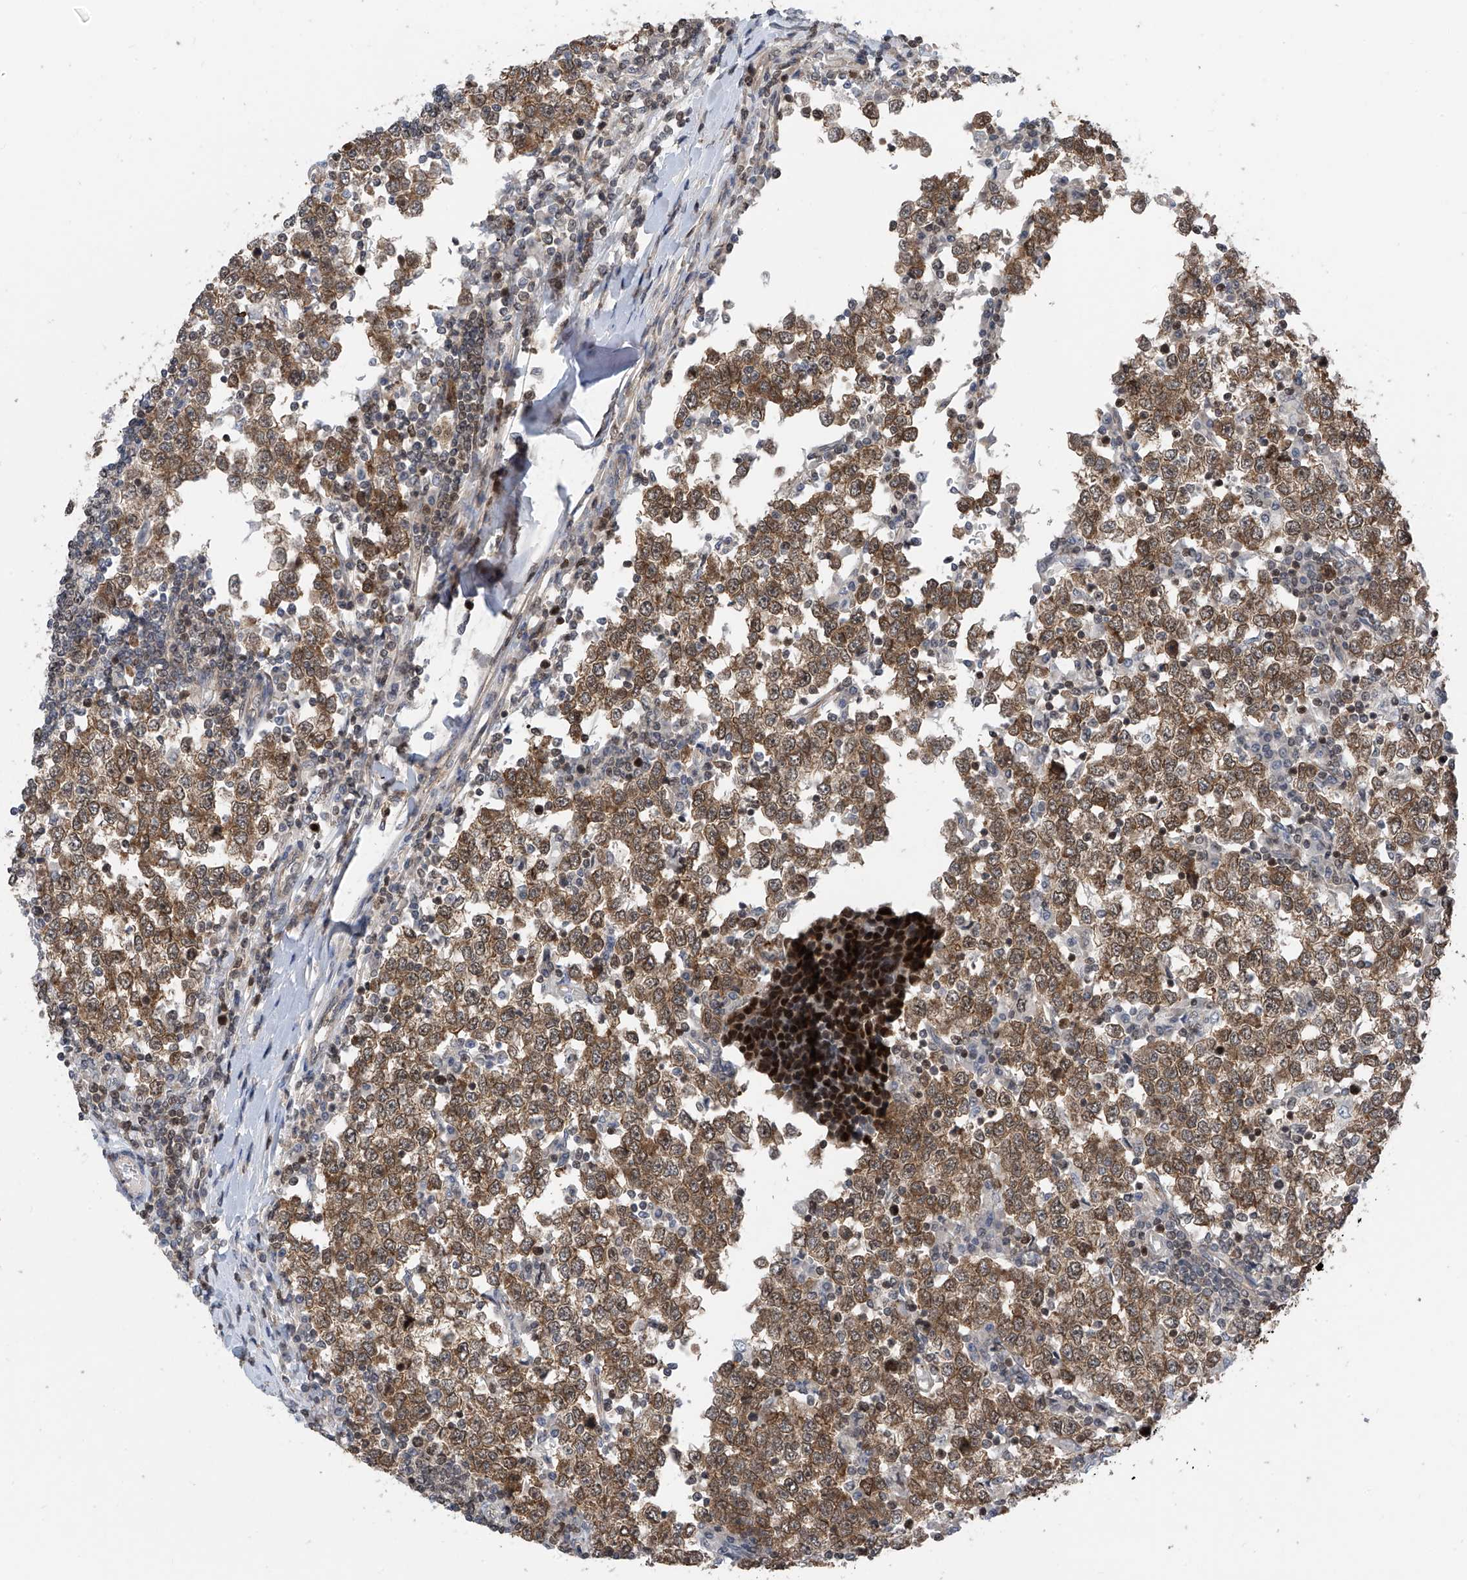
{"staining": {"intensity": "moderate", "quantity": ">75%", "location": "cytoplasmic/membranous"}, "tissue": "testis cancer", "cell_type": "Tumor cells", "image_type": "cancer", "snomed": [{"axis": "morphology", "description": "Seminoma, NOS"}, {"axis": "topography", "description": "Testis"}], "caption": "Protein staining exhibits moderate cytoplasmic/membranous staining in about >75% of tumor cells in testis cancer (seminoma).", "gene": "DNAJC9", "patient": {"sex": "male", "age": 65}}